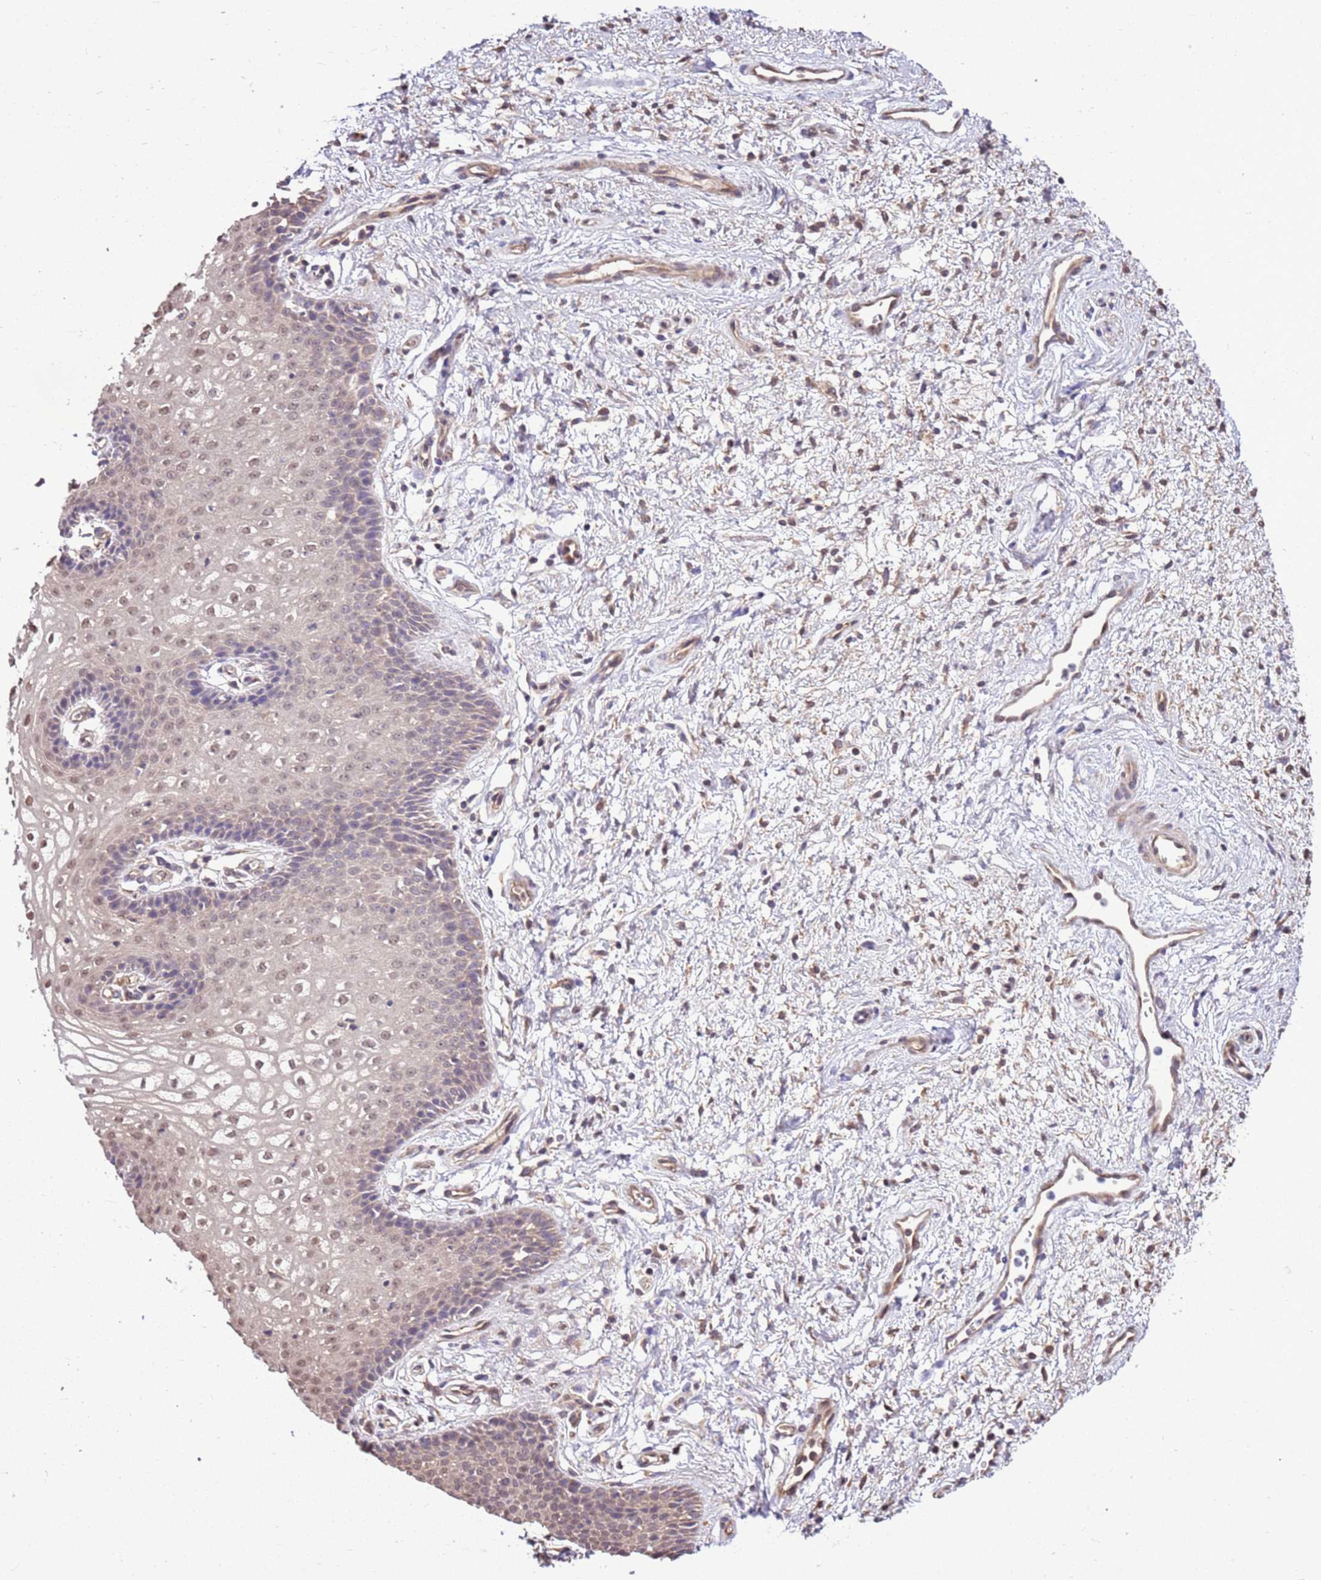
{"staining": {"intensity": "weak", "quantity": "<25%", "location": "cytoplasmic/membranous,nuclear"}, "tissue": "vagina", "cell_type": "Squamous epithelial cells", "image_type": "normal", "snomed": [{"axis": "morphology", "description": "Normal tissue, NOS"}, {"axis": "topography", "description": "Vagina"}], "caption": "Immunohistochemistry (IHC) of benign human vagina displays no expression in squamous epithelial cells. (DAB (3,3'-diaminobenzidine) IHC, high magnification).", "gene": "BBS5", "patient": {"sex": "female", "age": 34}}